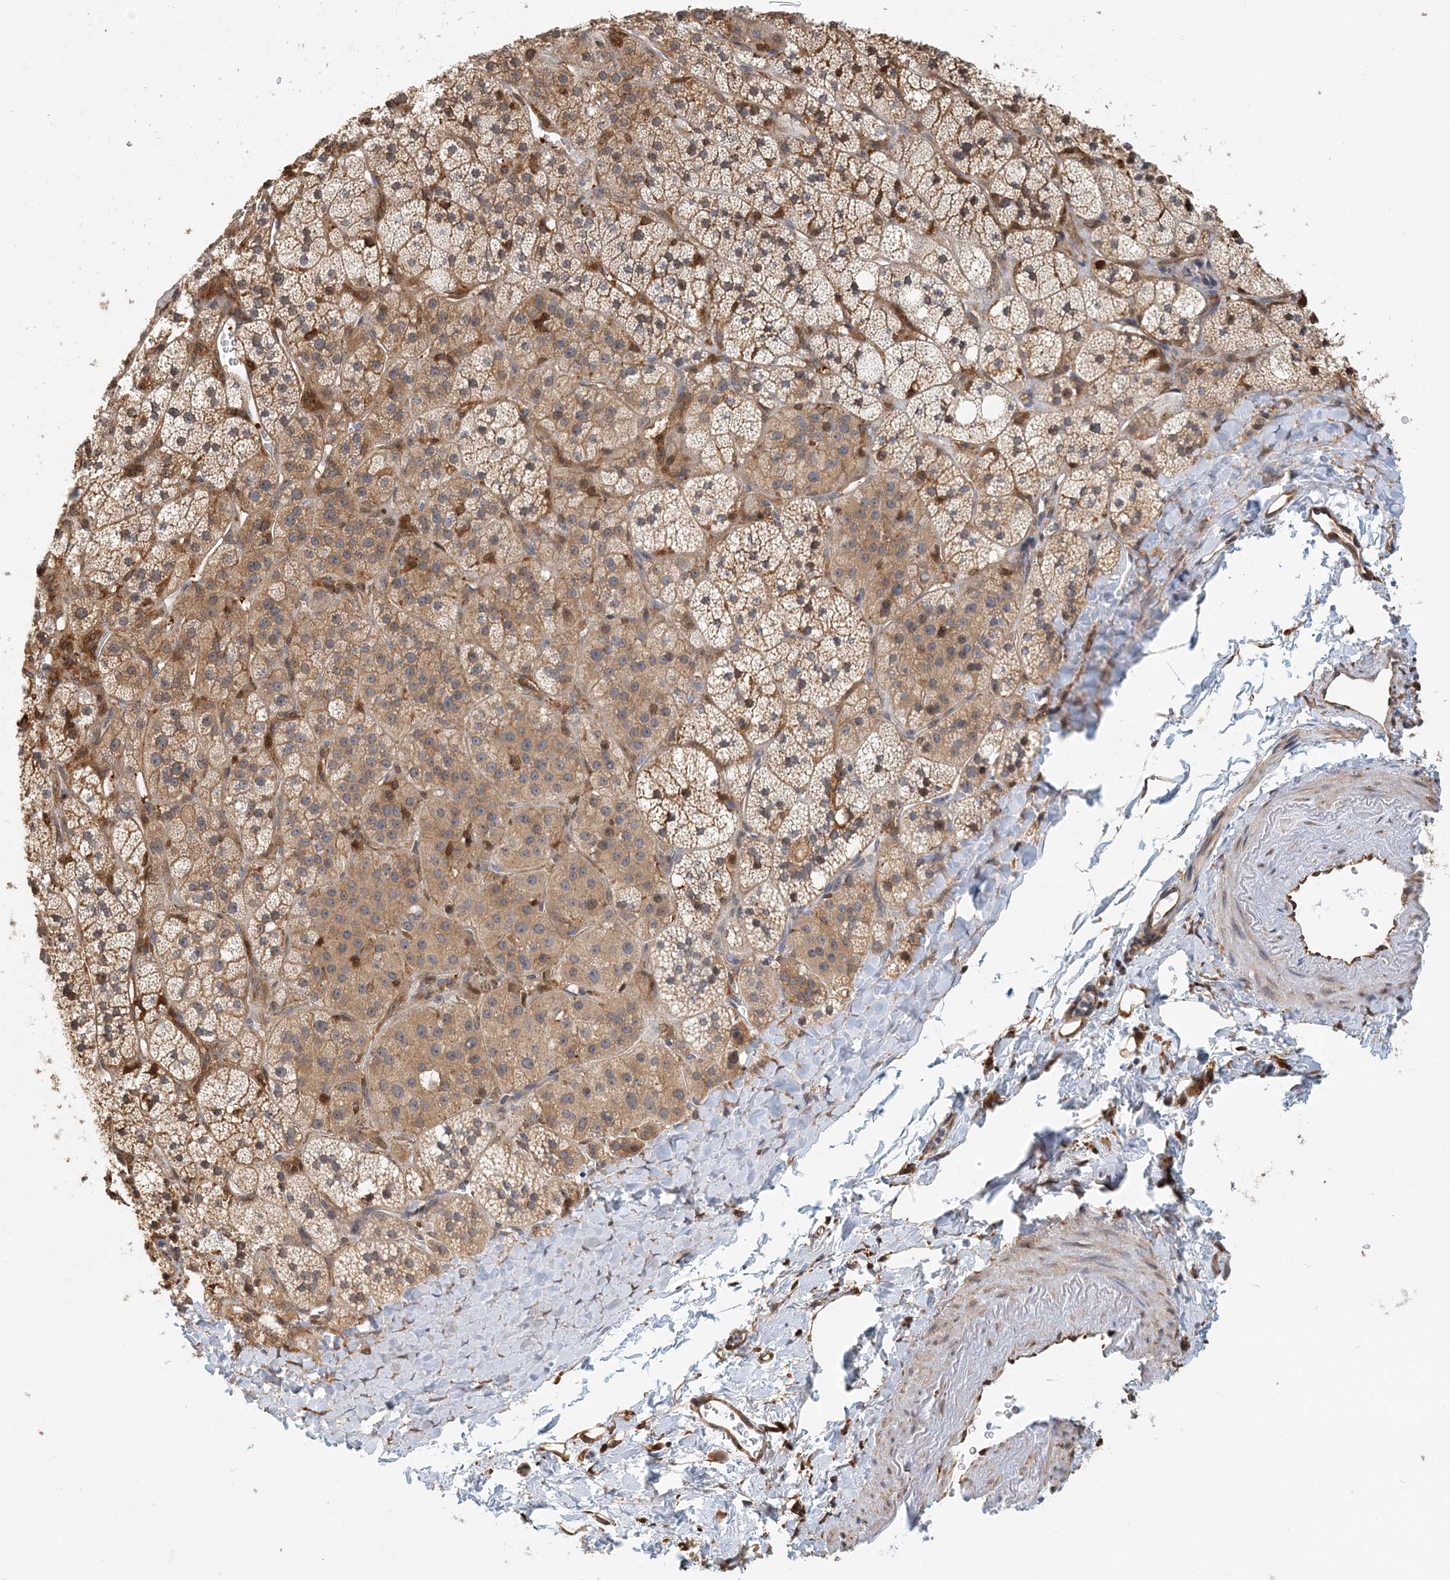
{"staining": {"intensity": "moderate", "quantity": ">75%", "location": "cytoplasmic/membranous"}, "tissue": "adrenal gland", "cell_type": "Glandular cells", "image_type": "normal", "snomed": [{"axis": "morphology", "description": "Normal tissue, NOS"}, {"axis": "topography", "description": "Adrenal gland"}], "caption": "An immunohistochemistry histopathology image of benign tissue is shown. Protein staining in brown labels moderate cytoplasmic/membranous positivity in adrenal gland within glandular cells. The staining is performed using DAB brown chromogen to label protein expression. The nuclei are counter-stained blue using hematoxylin.", "gene": "HNMT", "patient": {"sex": "male", "age": 61}}